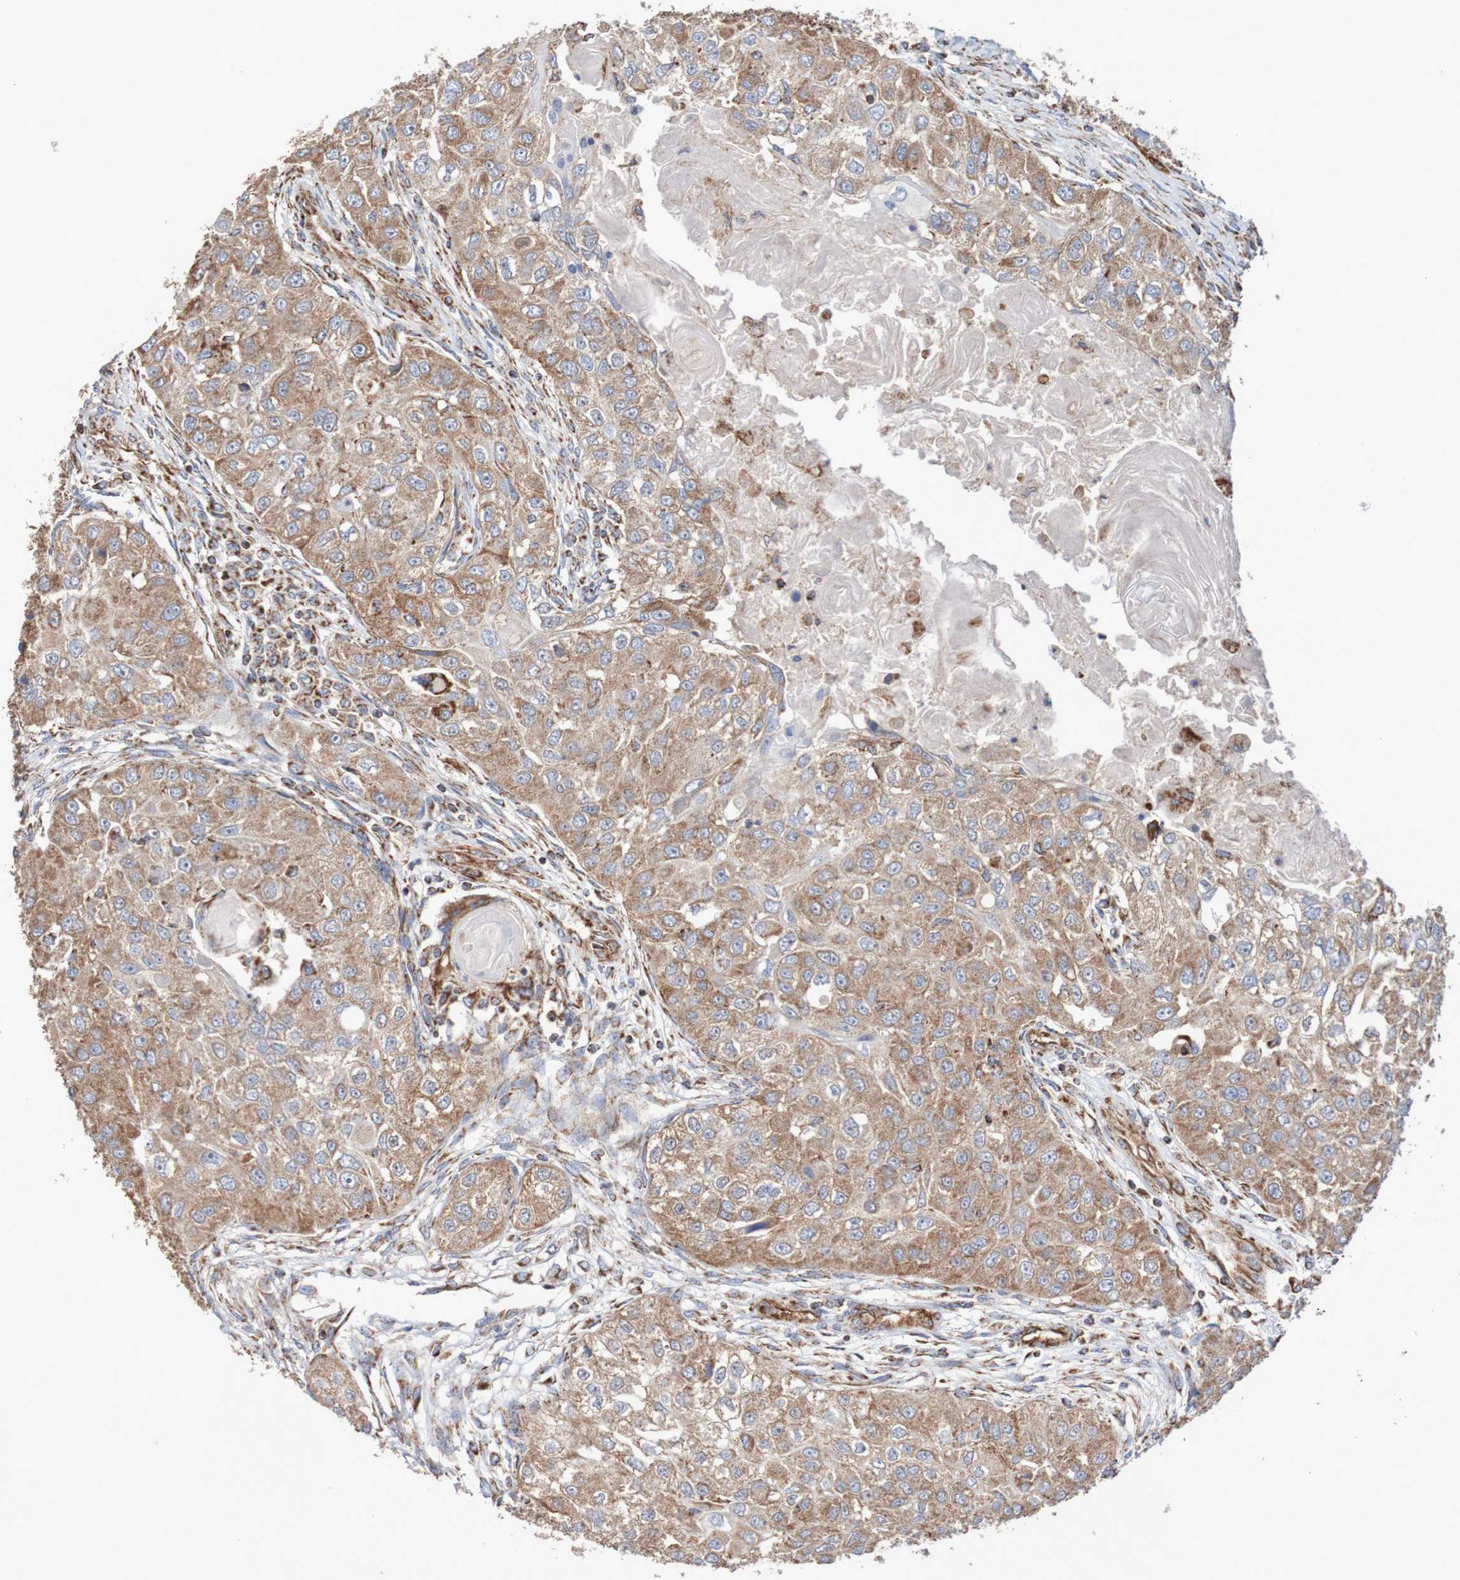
{"staining": {"intensity": "moderate", "quantity": ">75%", "location": "cytoplasmic/membranous"}, "tissue": "head and neck cancer", "cell_type": "Tumor cells", "image_type": "cancer", "snomed": [{"axis": "morphology", "description": "Normal tissue, NOS"}, {"axis": "morphology", "description": "Squamous cell carcinoma, NOS"}, {"axis": "topography", "description": "Skeletal muscle"}, {"axis": "topography", "description": "Head-Neck"}], "caption": "Head and neck cancer stained with a protein marker shows moderate staining in tumor cells.", "gene": "MMEL1", "patient": {"sex": "male", "age": 51}}